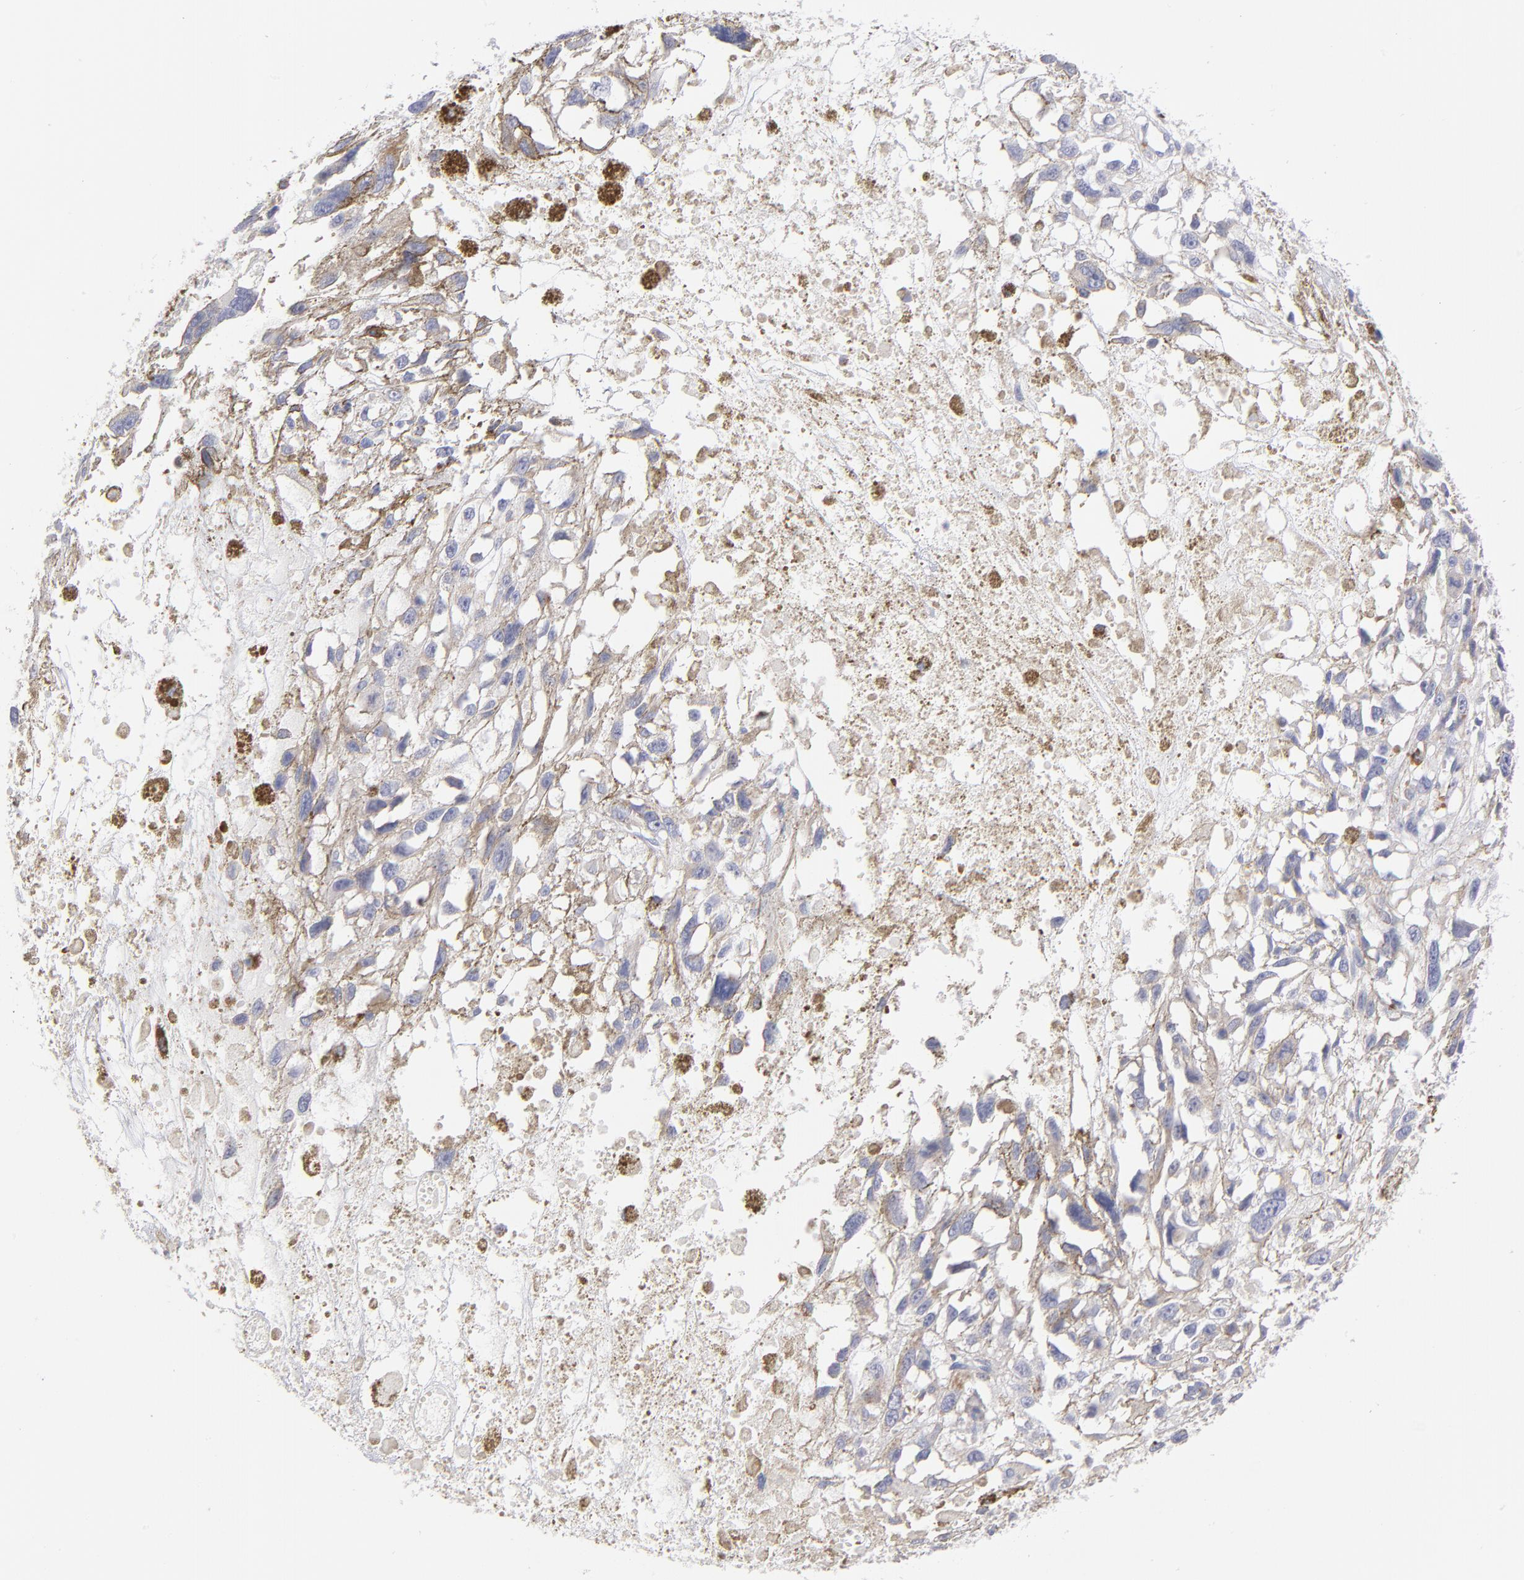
{"staining": {"intensity": "negative", "quantity": "none", "location": "none"}, "tissue": "melanoma", "cell_type": "Tumor cells", "image_type": "cancer", "snomed": [{"axis": "morphology", "description": "Malignant melanoma, Metastatic site"}, {"axis": "topography", "description": "Lymph node"}], "caption": "This is a photomicrograph of IHC staining of melanoma, which shows no staining in tumor cells.", "gene": "MTHFD2", "patient": {"sex": "male", "age": 59}}